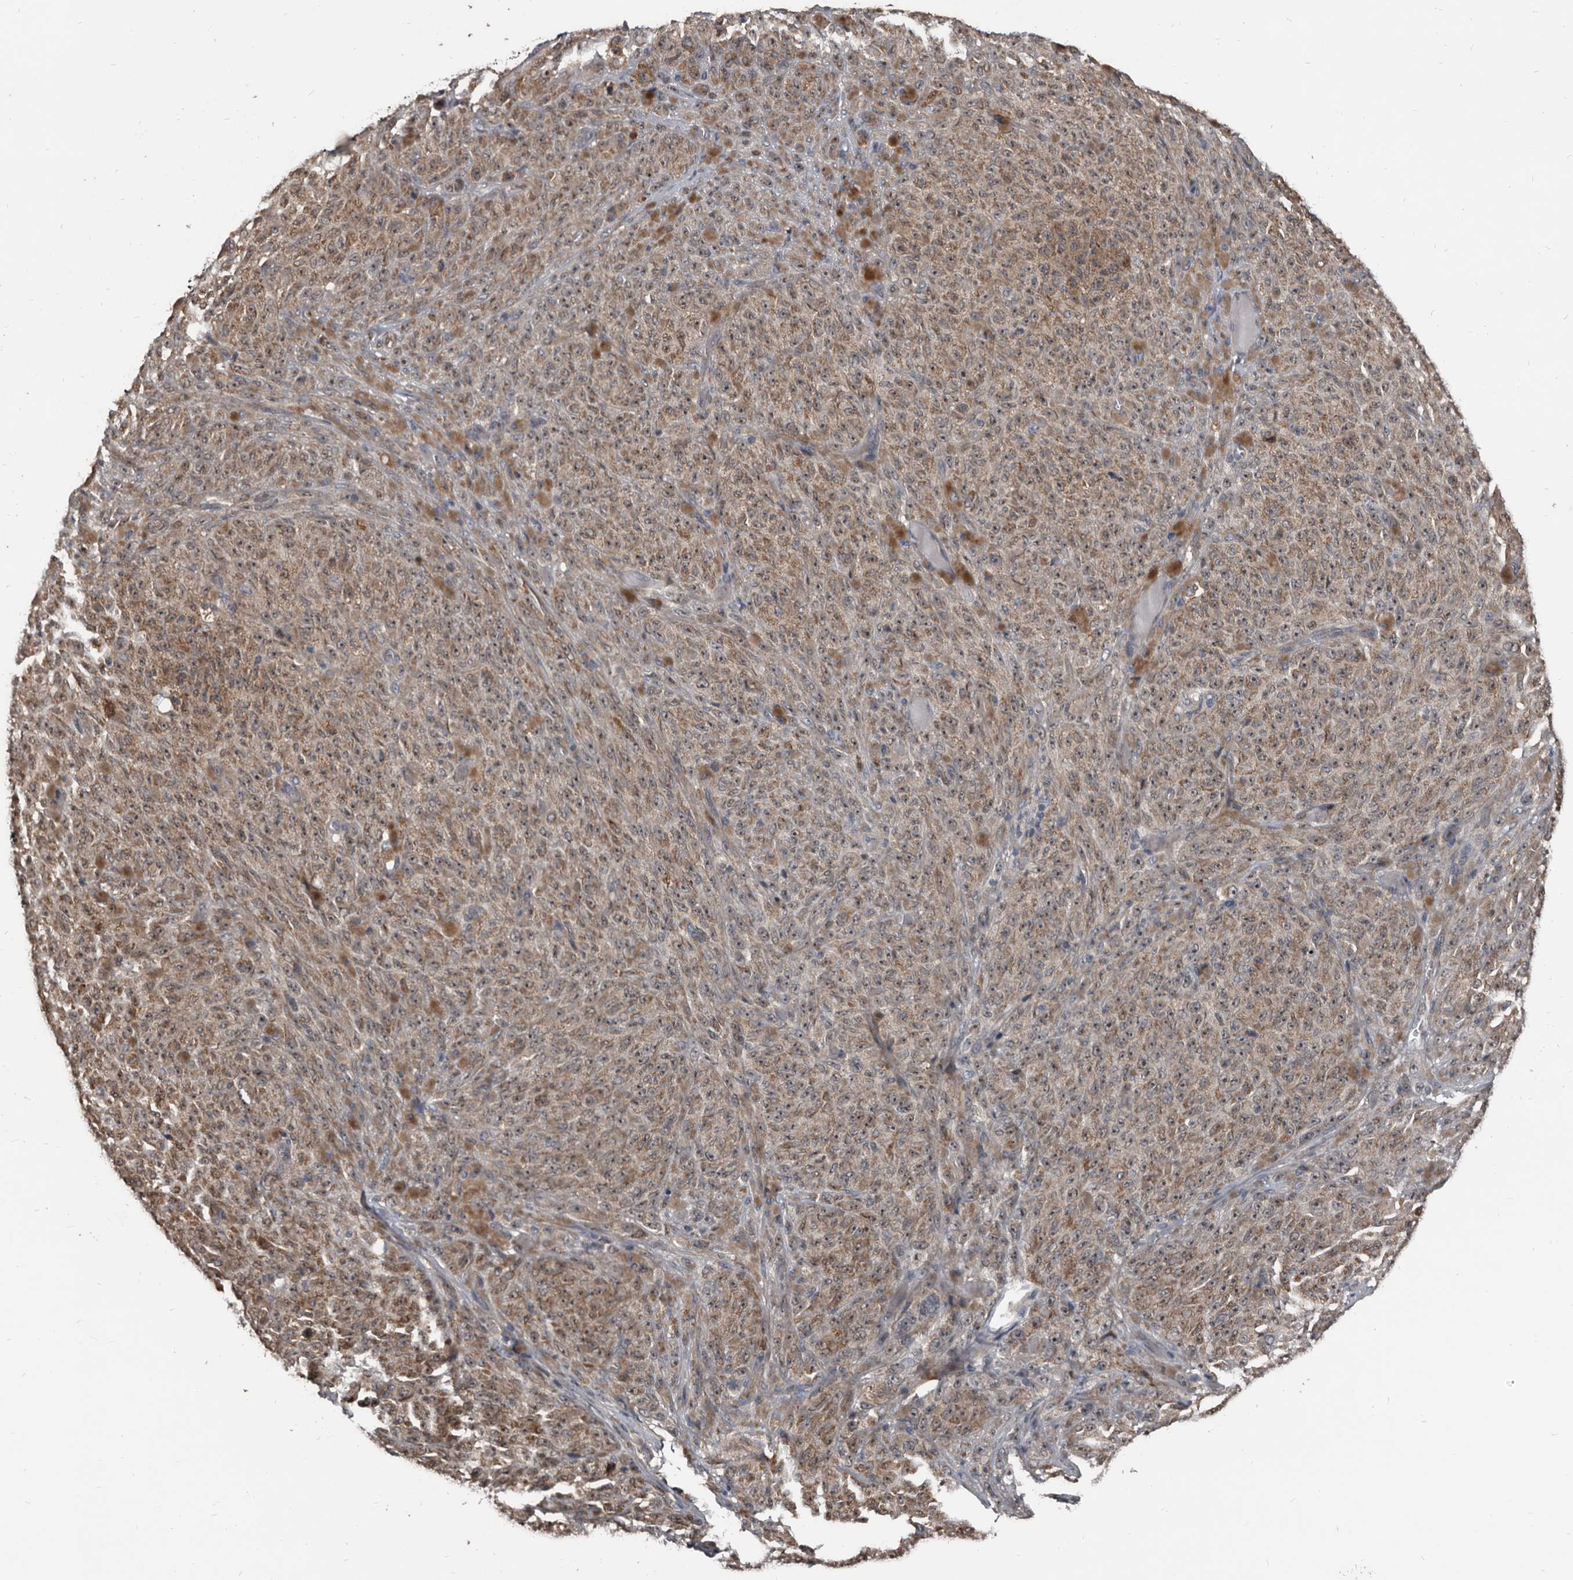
{"staining": {"intensity": "weak", "quantity": ">75%", "location": "cytoplasmic/membranous,nuclear"}, "tissue": "melanoma", "cell_type": "Tumor cells", "image_type": "cancer", "snomed": [{"axis": "morphology", "description": "Malignant melanoma, NOS"}, {"axis": "topography", "description": "Skin"}], "caption": "Weak cytoplasmic/membranous and nuclear protein expression is seen in approximately >75% of tumor cells in melanoma.", "gene": "DHPS", "patient": {"sex": "female", "age": 82}}